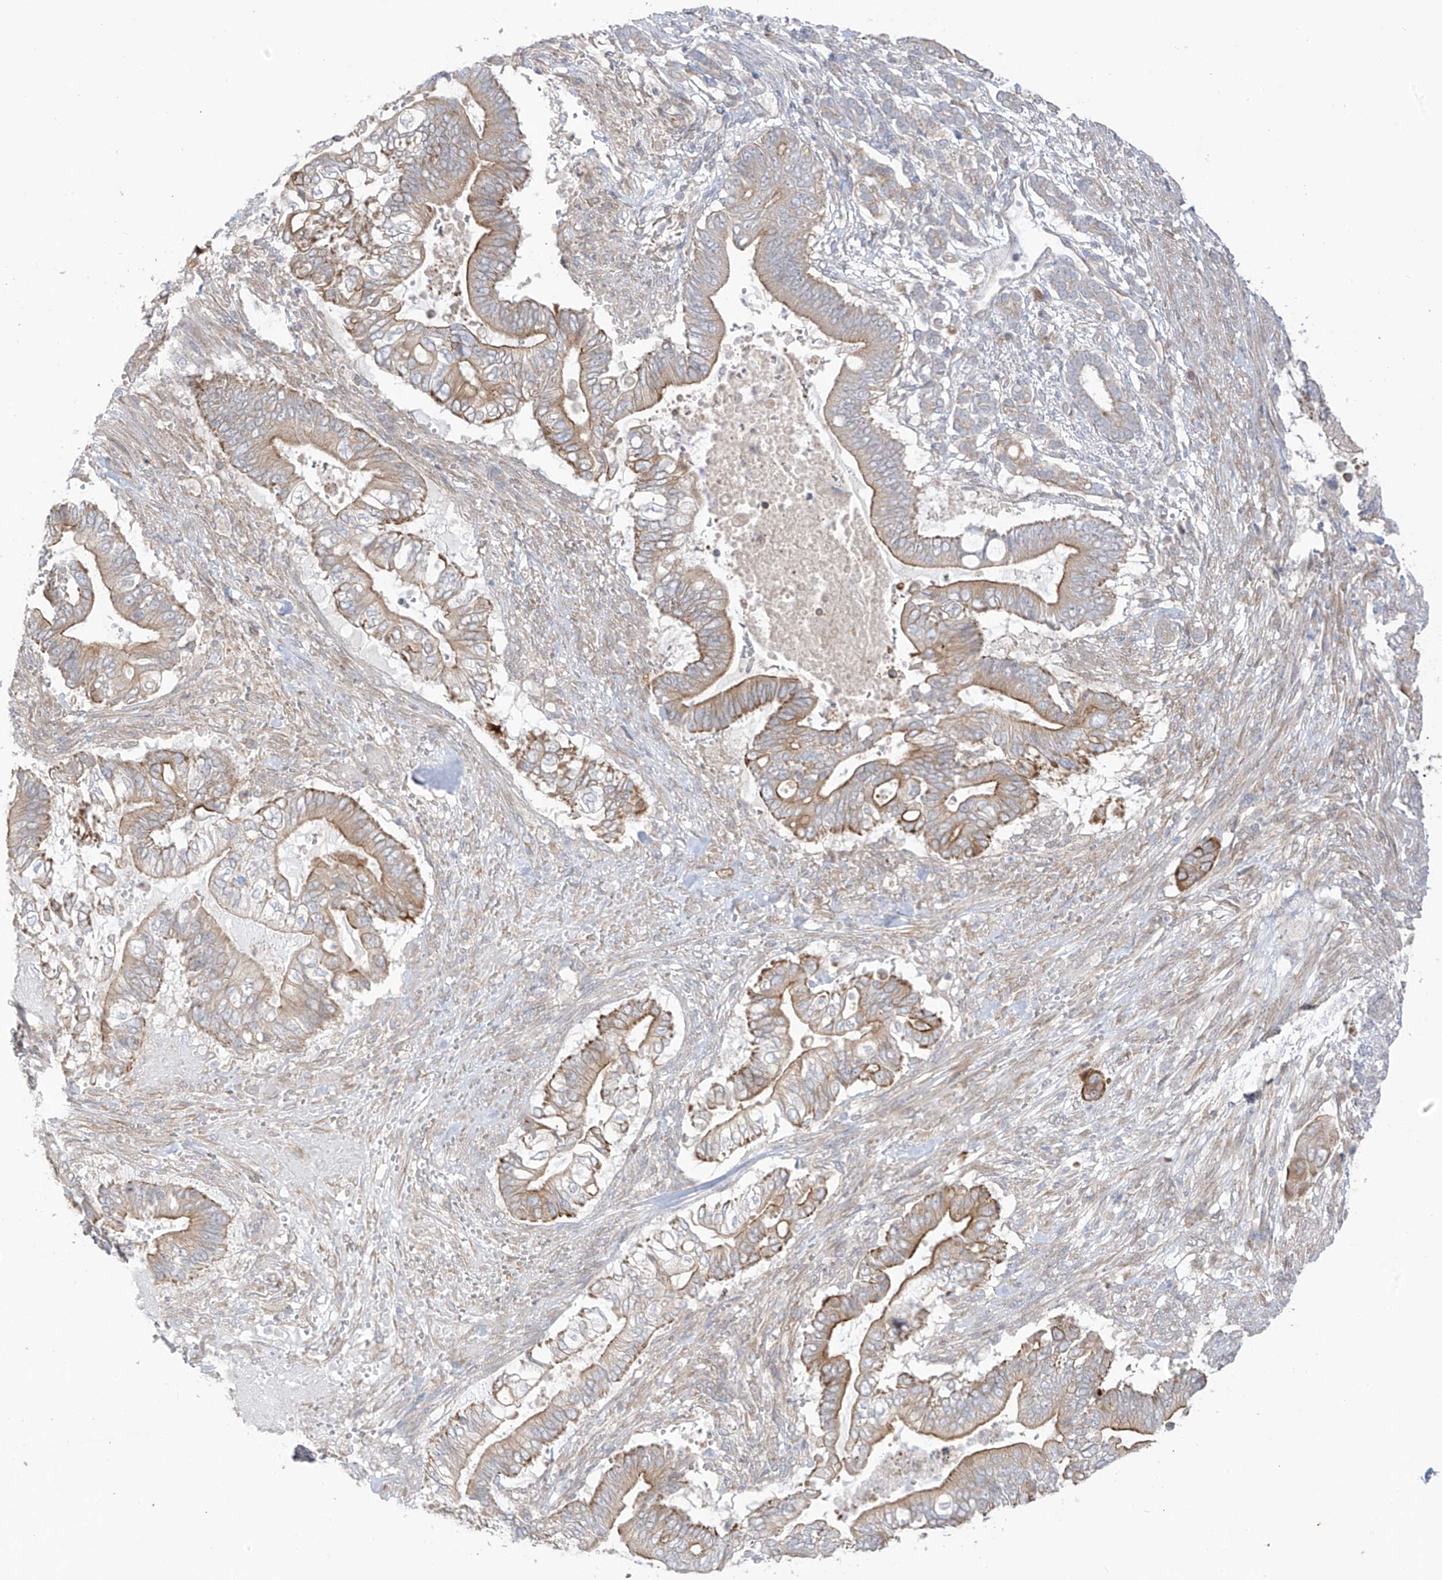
{"staining": {"intensity": "moderate", "quantity": "25%-75%", "location": "cytoplasmic/membranous"}, "tissue": "pancreatic cancer", "cell_type": "Tumor cells", "image_type": "cancer", "snomed": [{"axis": "morphology", "description": "Adenocarcinoma, NOS"}, {"axis": "topography", "description": "Pancreas"}], "caption": "Protein expression analysis of human pancreatic cancer (adenocarcinoma) reveals moderate cytoplasmic/membranous positivity in about 25%-75% of tumor cells.", "gene": "EIPR1", "patient": {"sex": "male", "age": 68}}